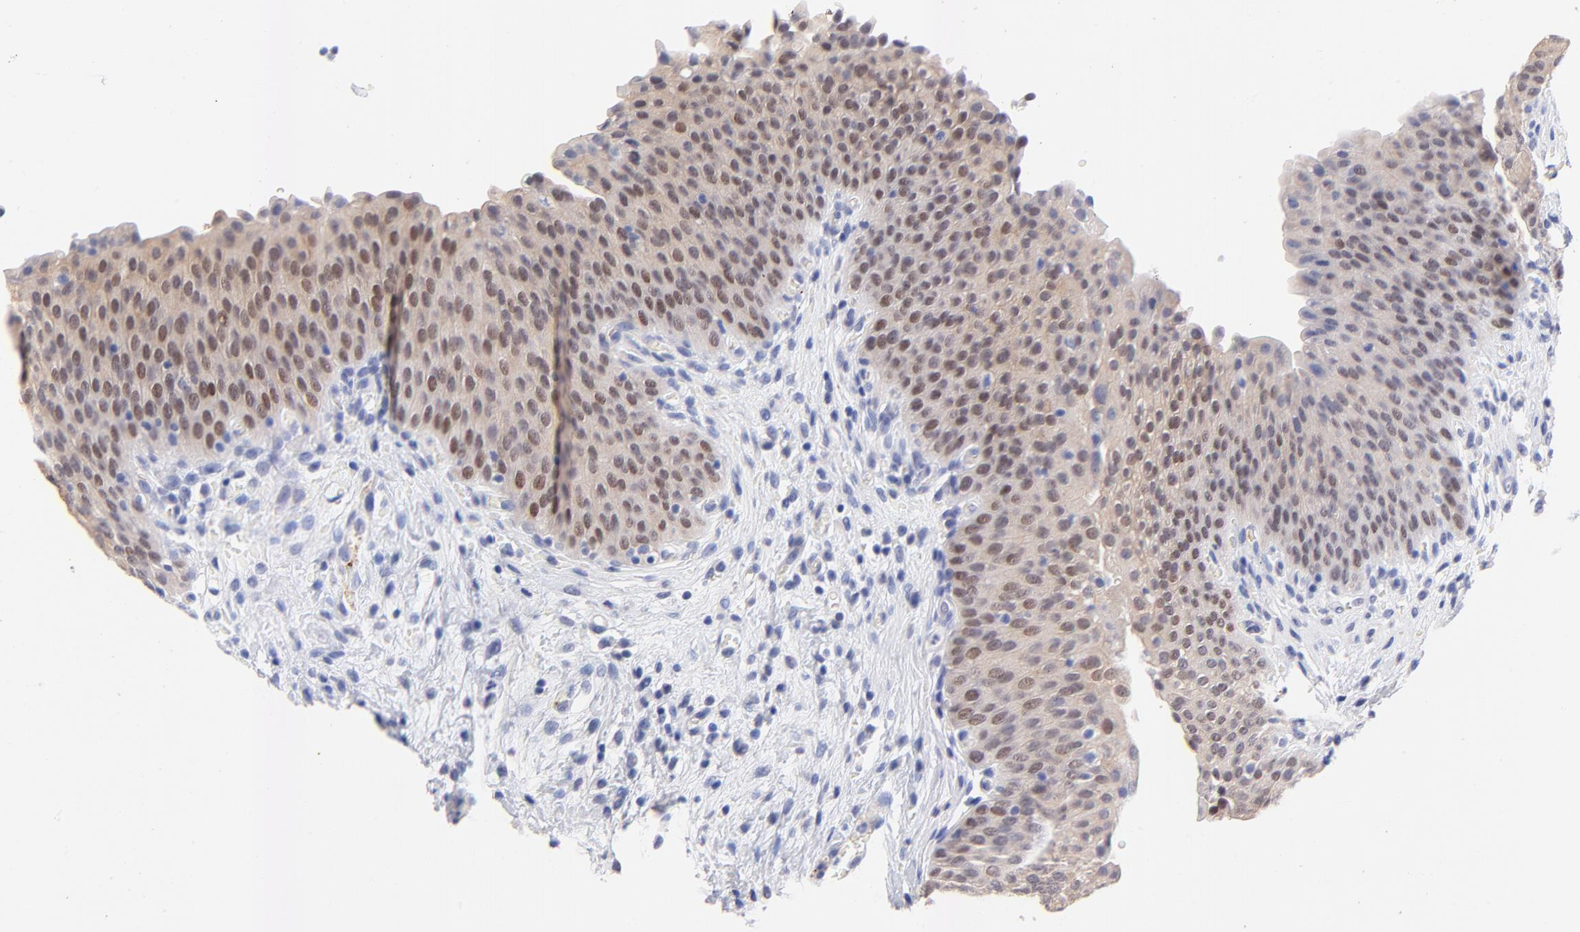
{"staining": {"intensity": "weak", "quantity": ">75%", "location": "cytoplasmic/membranous,nuclear"}, "tissue": "urinary bladder", "cell_type": "Urothelial cells", "image_type": "normal", "snomed": [{"axis": "morphology", "description": "Normal tissue, NOS"}, {"axis": "morphology", "description": "Dysplasia, NOS"}, {"axis": "topography", "description": "Urinary bladder"}], "caption": "Urinary bladder stained for a protein (brown) displays weak cytoplasmic/membranous,nuclear positive expression in approximately >75% of urothelial cells.", "gene": "FAM117B", "patient": {"sex": "male", "age": 35}}